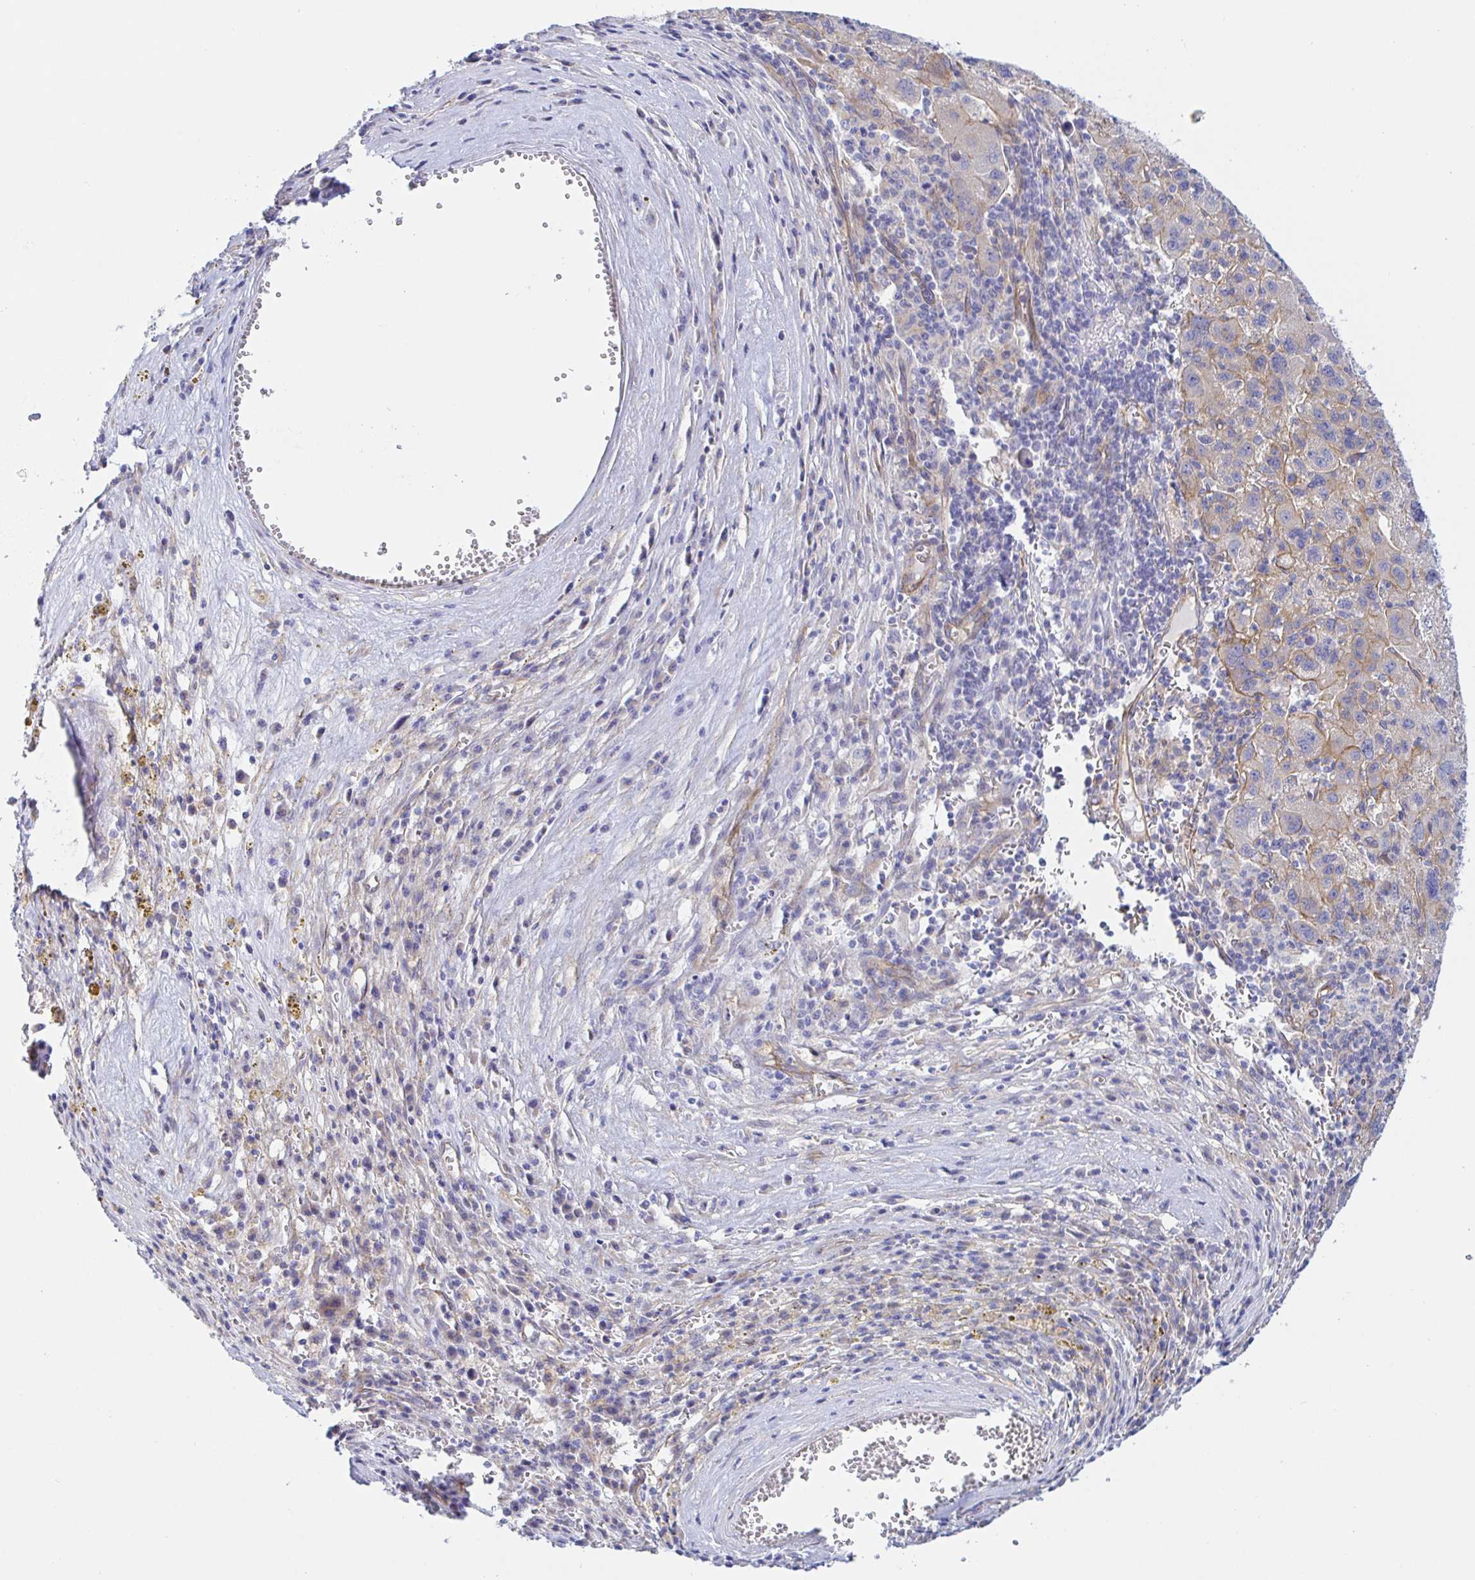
{"staining": {"intensity": "moderate", "quantity": "<25%", "location": "cytoplasmic/membranous"}, "tissue": "liver cancer", "cell_type": "Tumor cells", "image_type": "cancer", "snomed": [{"axis": "morphology", "description": "Carcinoma, Hepatocellular, NOS"}, {"axis": "topography", "description": "Liver"}], "caption": "Immunohistochemistry image of neoplastic tissue: human hepatocellular carcinoma (liver) stained using immunohistochemistry displays low levels of moderate protein expression localized specifically in the cytoplasmic/membranous of tumor cells, appearing as a cytoplasmic/membranous brown color.", "gene": "ARL4D", "patient": {"sex": "female", "age": 77}}